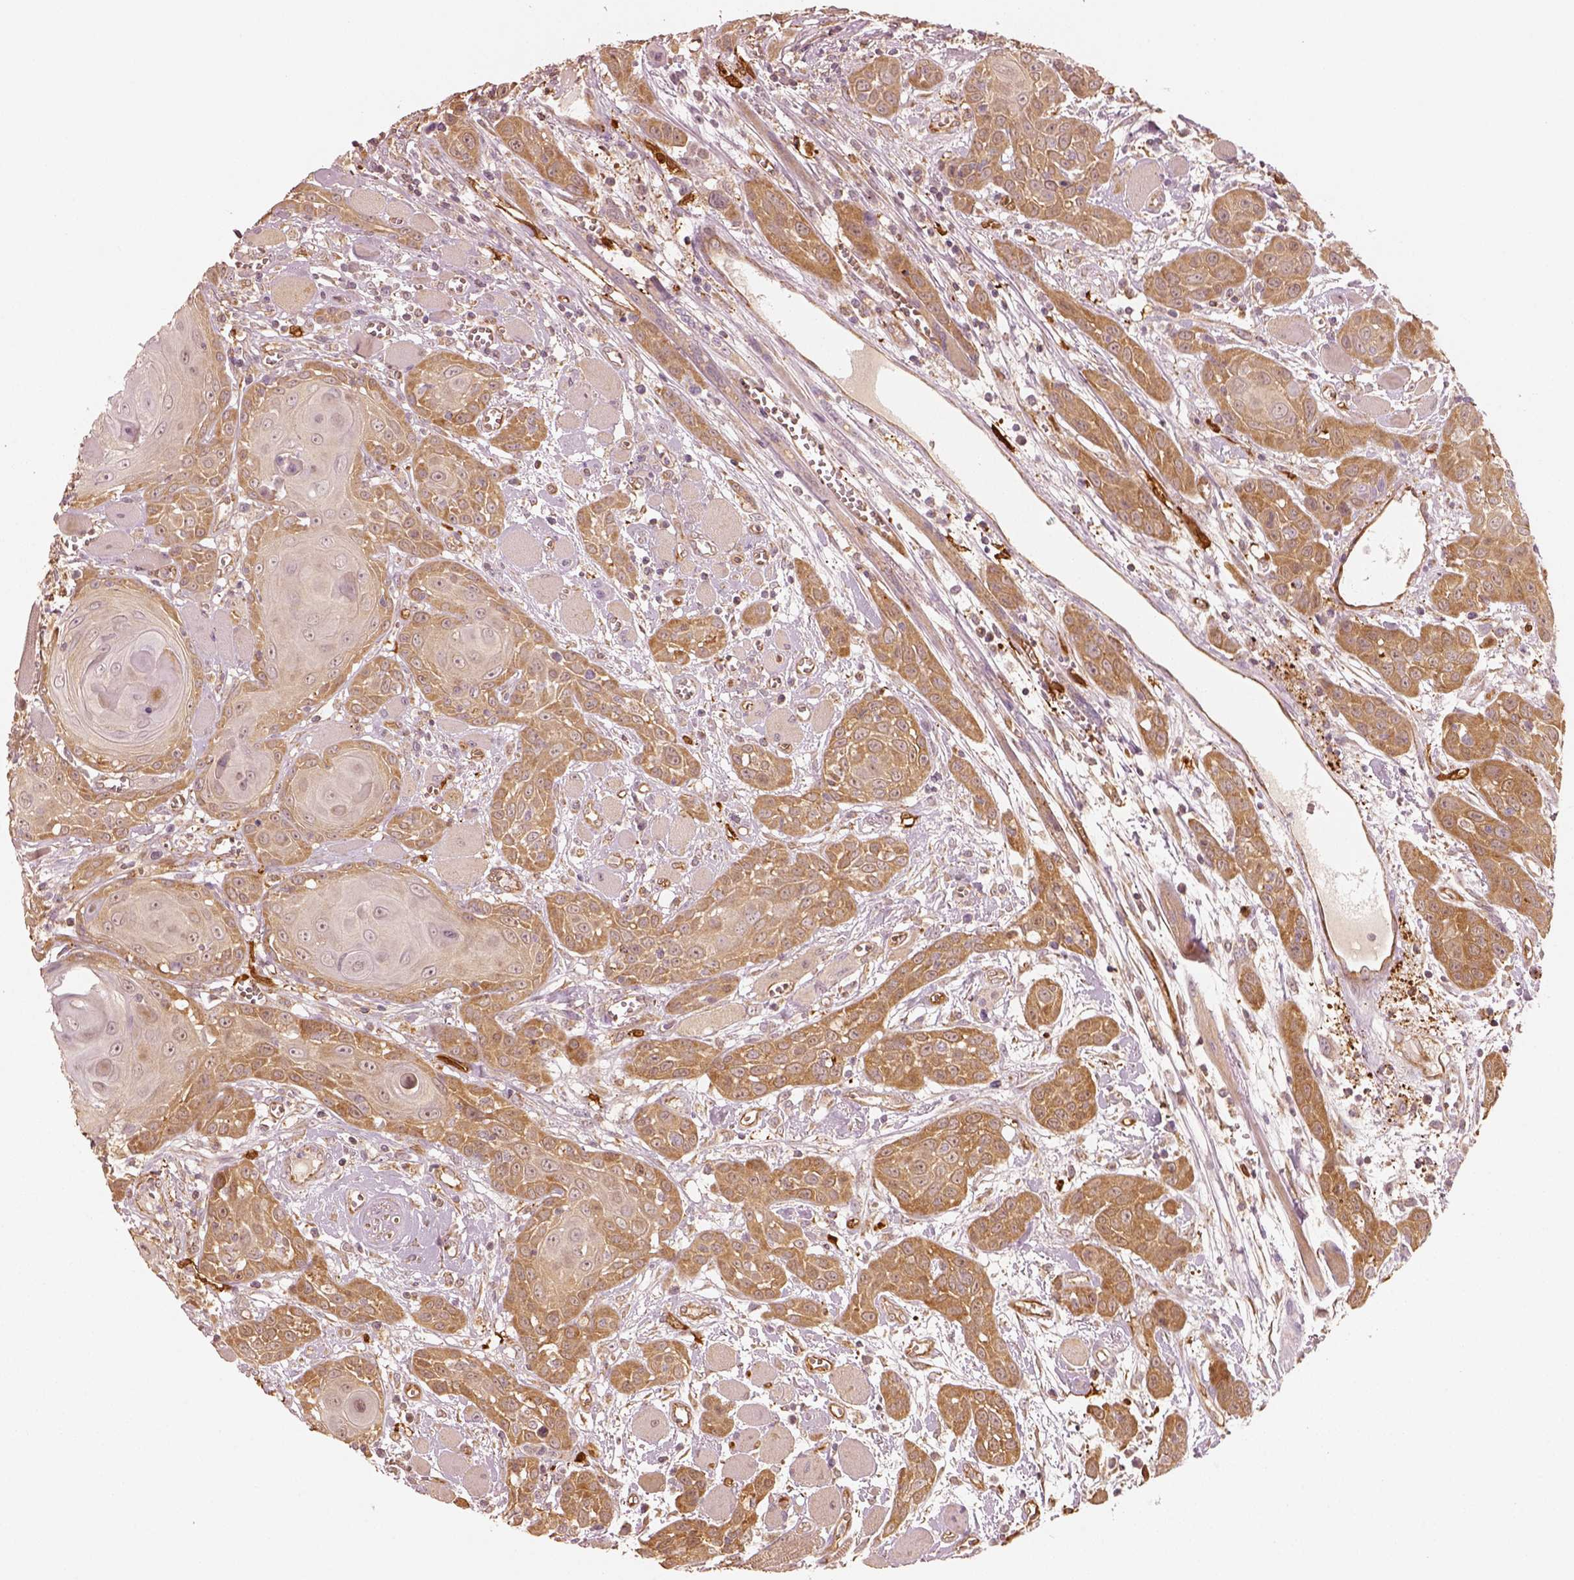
{"staining": {"intensity": "moderate", "quantity": ">75%", "location": "cytoplasmic/membranous"}, "tissue": "head and neck cancer", "cell_type": "Tumor cells", "image_type": "cancer", "snomed": [{"axis": "morphology", "description": "Squamous cell carcinoma, NOS"}, {"axis": "topography", "description": "Head-Neck"}], "caption": "Head and neck squamous cell carcinoma tissue exhibits moderate cytoplasmic/membranous expression in approximately >75% of tumor cells", "gene": "FSCN1", "patient": {"sex": "female", "age": 80}}